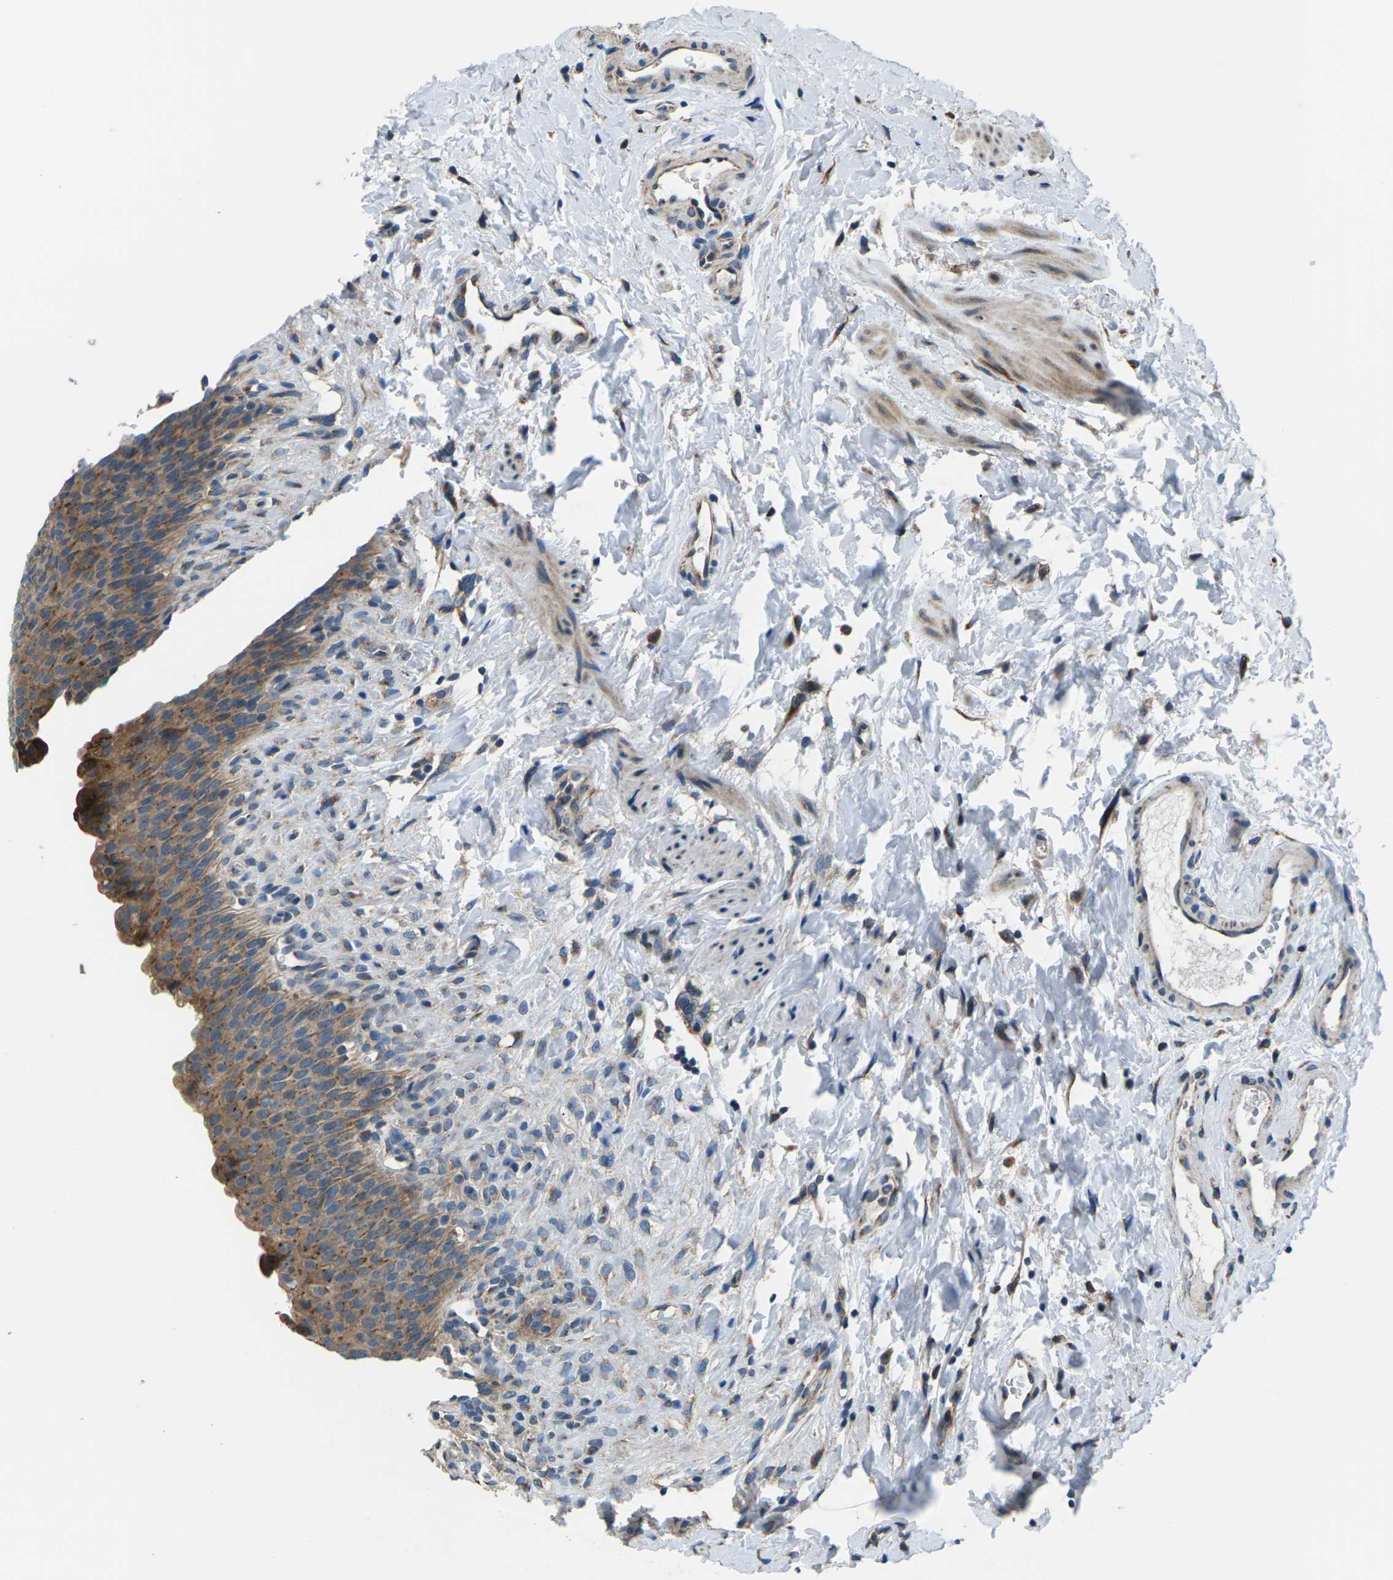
{"staining": {"intensity": "strong", "quantity": ">75%", "location": "cytoplasmic/membranous"}, "tissue": "urinary bladder", "cell_type": "Urothelial cells", "image_type": "normal", "snomed": [{"axis": "morphology", "description": "Normal tissue, NOS"}, {"axis": "topography", "description": "Urinary bladder"}], "caption": "Protein positivity by immunohistochemistry exhibits strong cytoplasmic/membranous expression in about >75% of urothelial cells in normal urinary bladder.", "gene": "GABRP", "patient": {"sex": "female", "age": 79}}